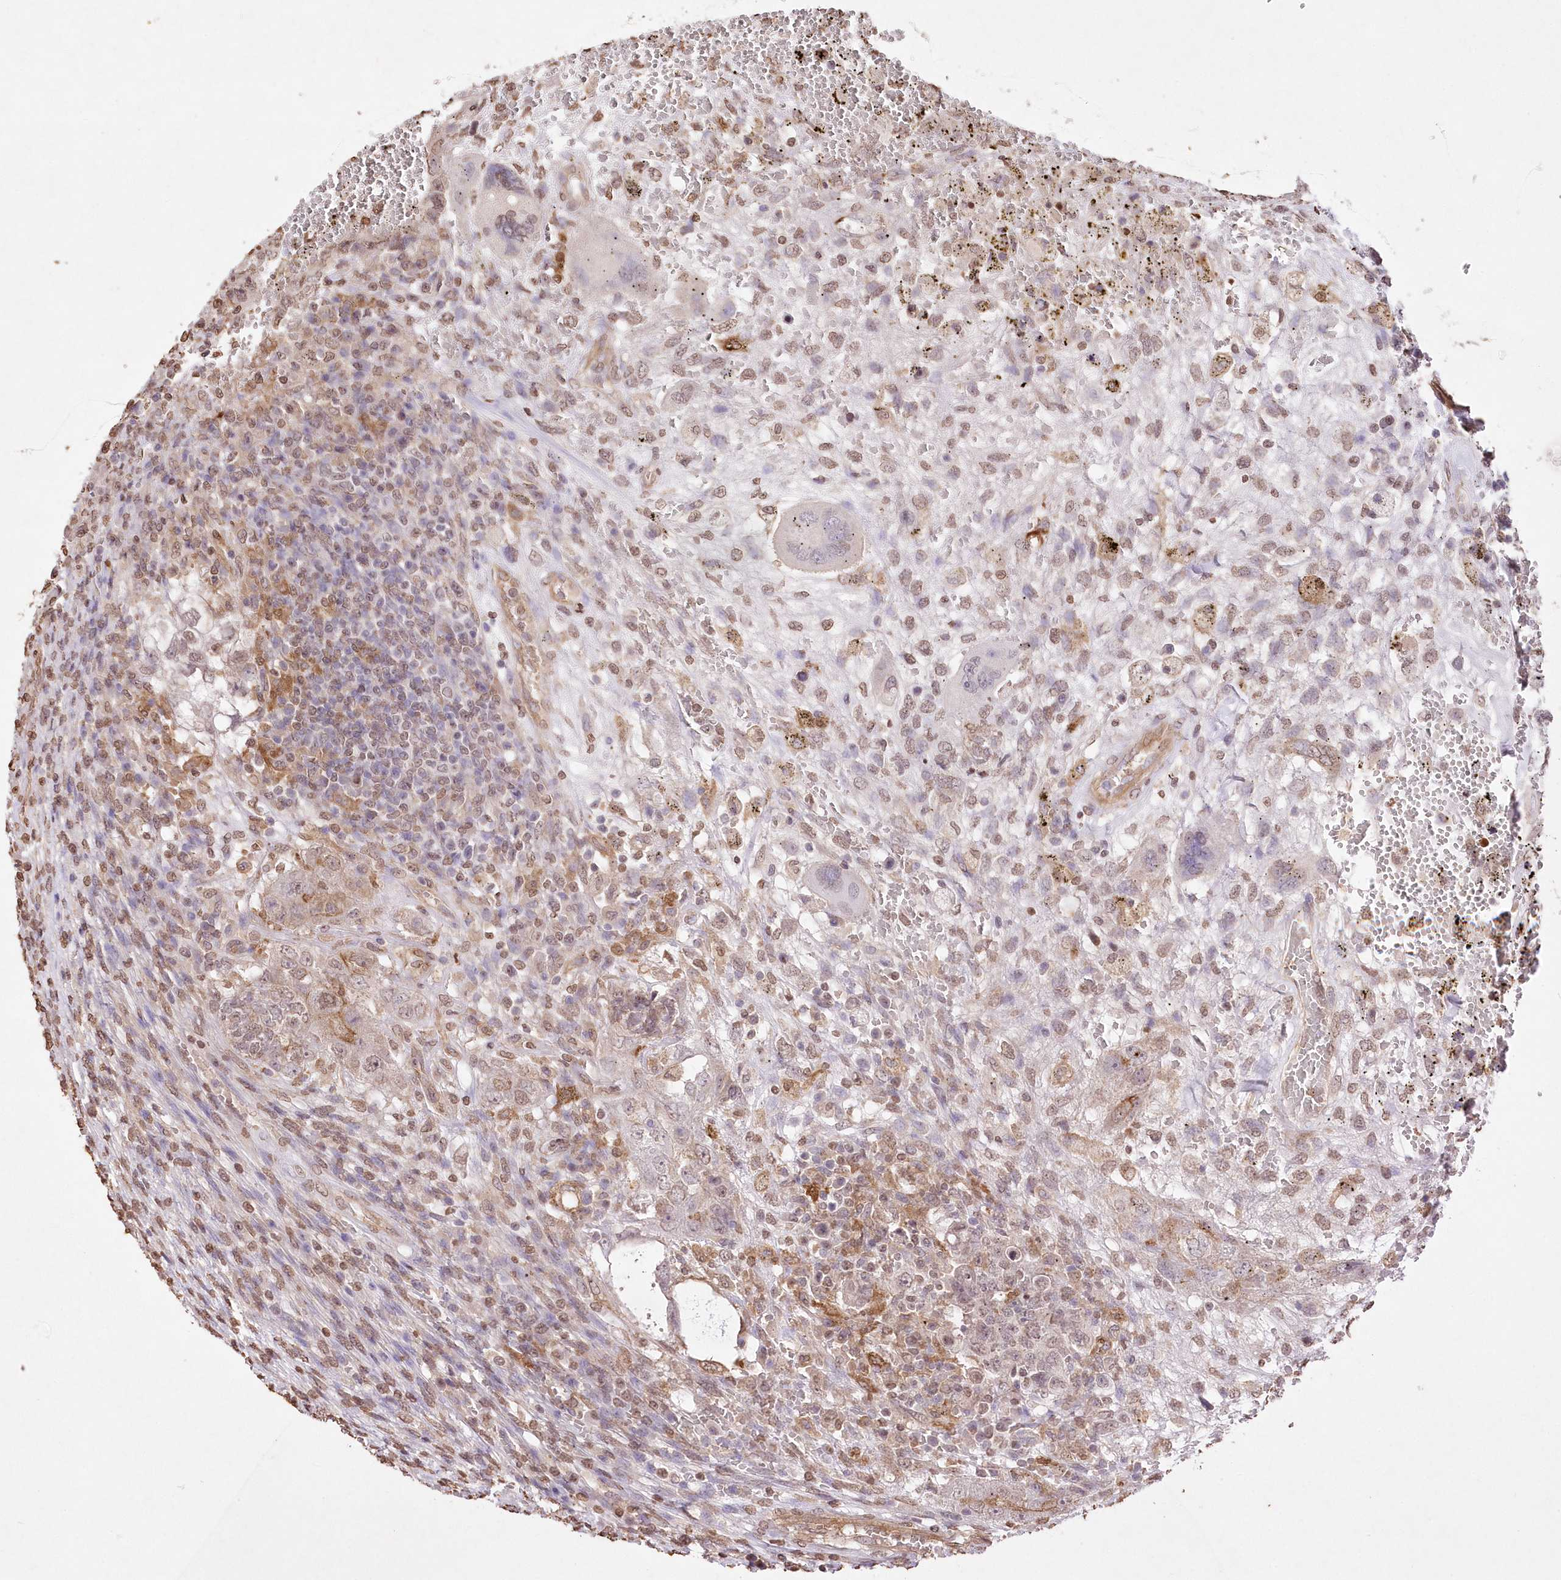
{"staining": {"intensity": "weak", "quantity": ">75%", "location": "nuclear"}, "tissue": "testis cancer", "cell_type": "Tumor cells", "image_type": "cancer", "snomed": [{"axis": "morphology", "description": "Carcinoma, Embryonal, NOS"}, {"axis": "topography", "description": "Testis"}], "caption": "IHC micrograph of testis embryonal carcinoma stained for a protein (brown), which shows low levels of weak nuclear positivity in approximately >75% of tumor cells.", "gene": "FCHO2", "patient": {"sex": "male", "age": 26}}